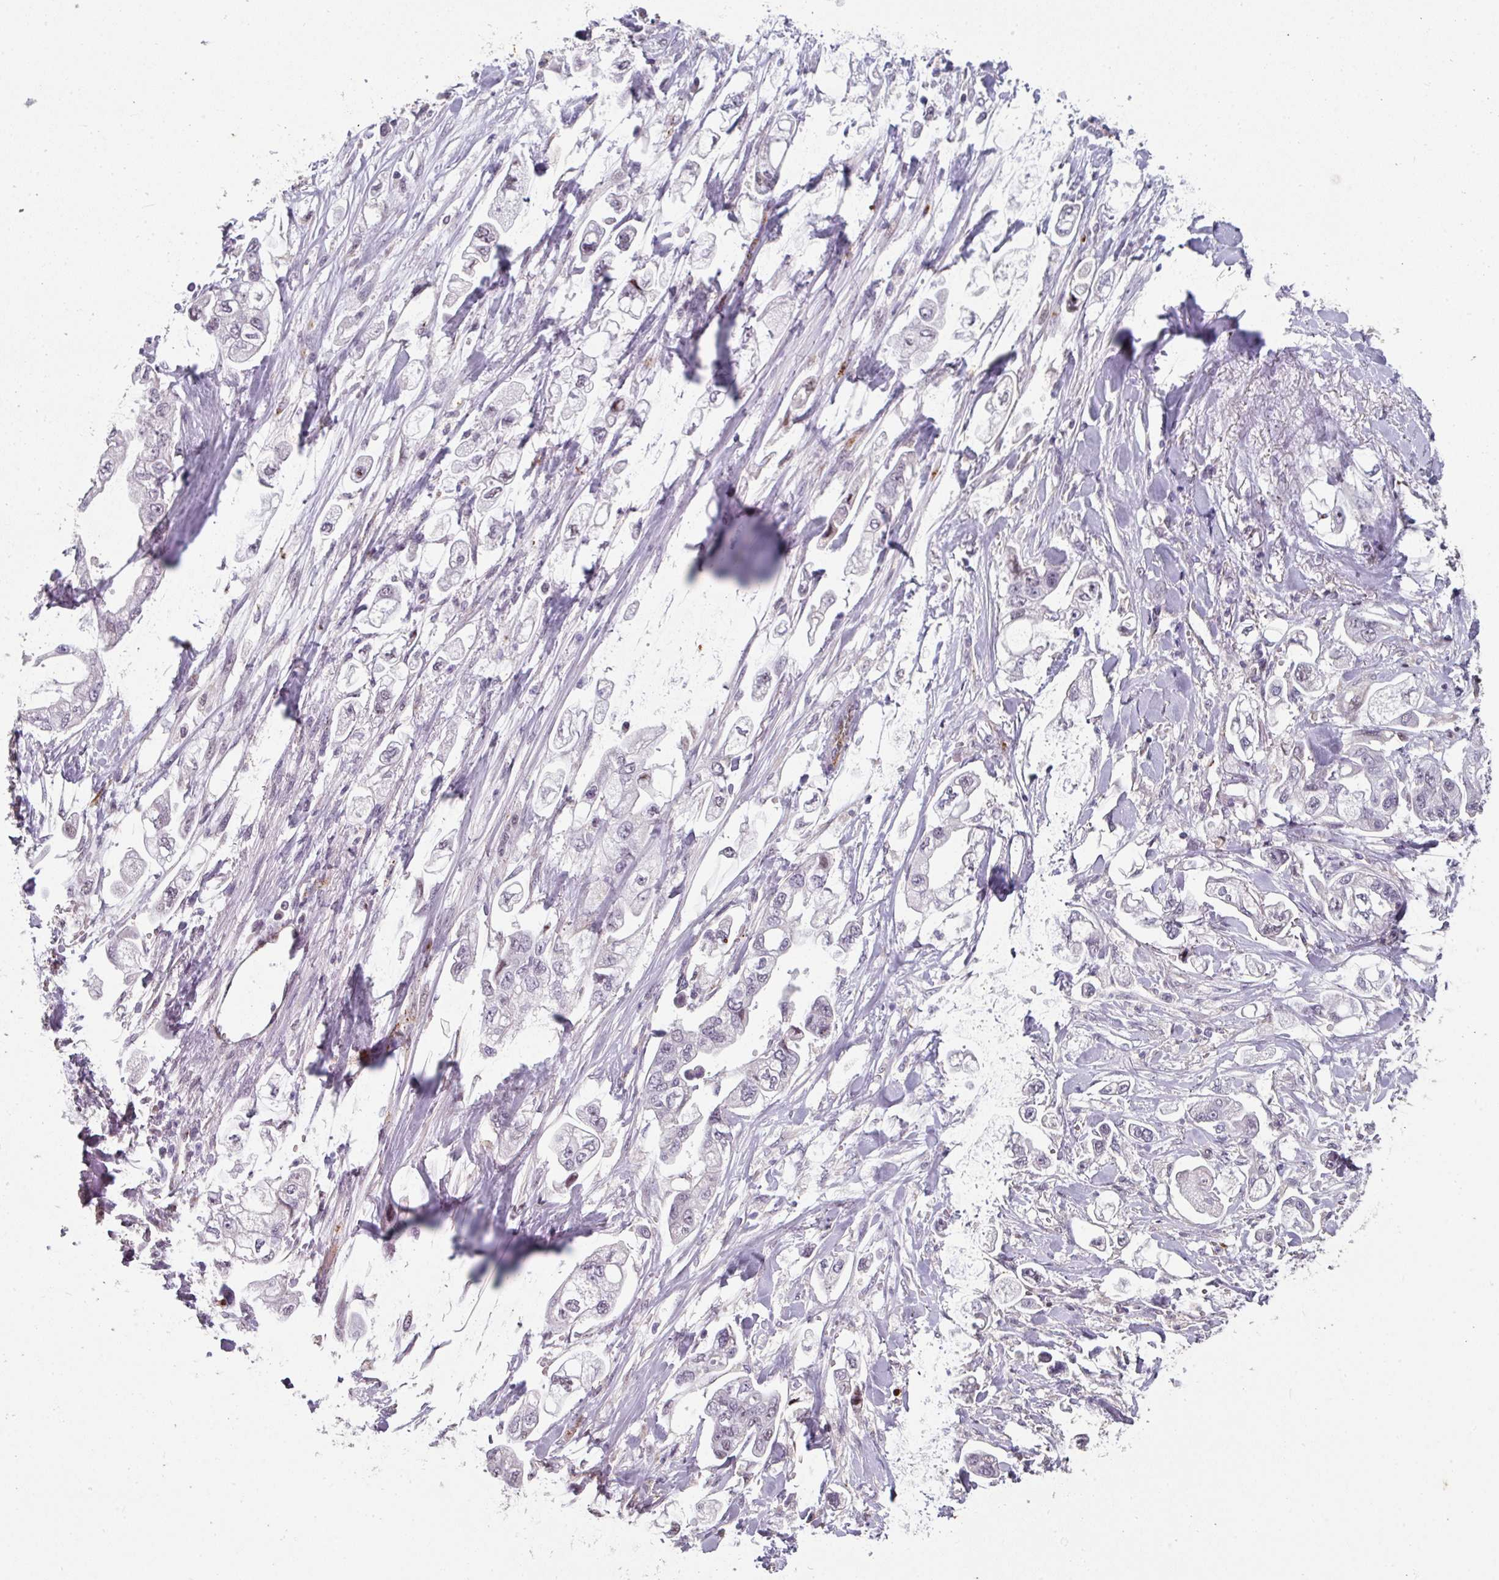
{"staining": {"intensity": "negative", "quantity": "none", "location": "none"}, "tissue": "stomach cancer", "cell_type": "Tumor cells", "image_type": "cancer", "snomed": [{"axis": "morphology", "description": "Adenocarcinoma, NOS"}, {"axis": "topography", "description": "Stomach"}], "caption": "Photomicrograph shows no protein expression in tumor cells of stomach cancer (adenocarcinoma) tissue. The staining was performed using DAB to visualize the protein expression in brown, while the nuclei were stained in blue with hematoxylin (Magnification: 20x).", "gene": "SIDT2", "patient": {"sex": "male", "age": 62}}